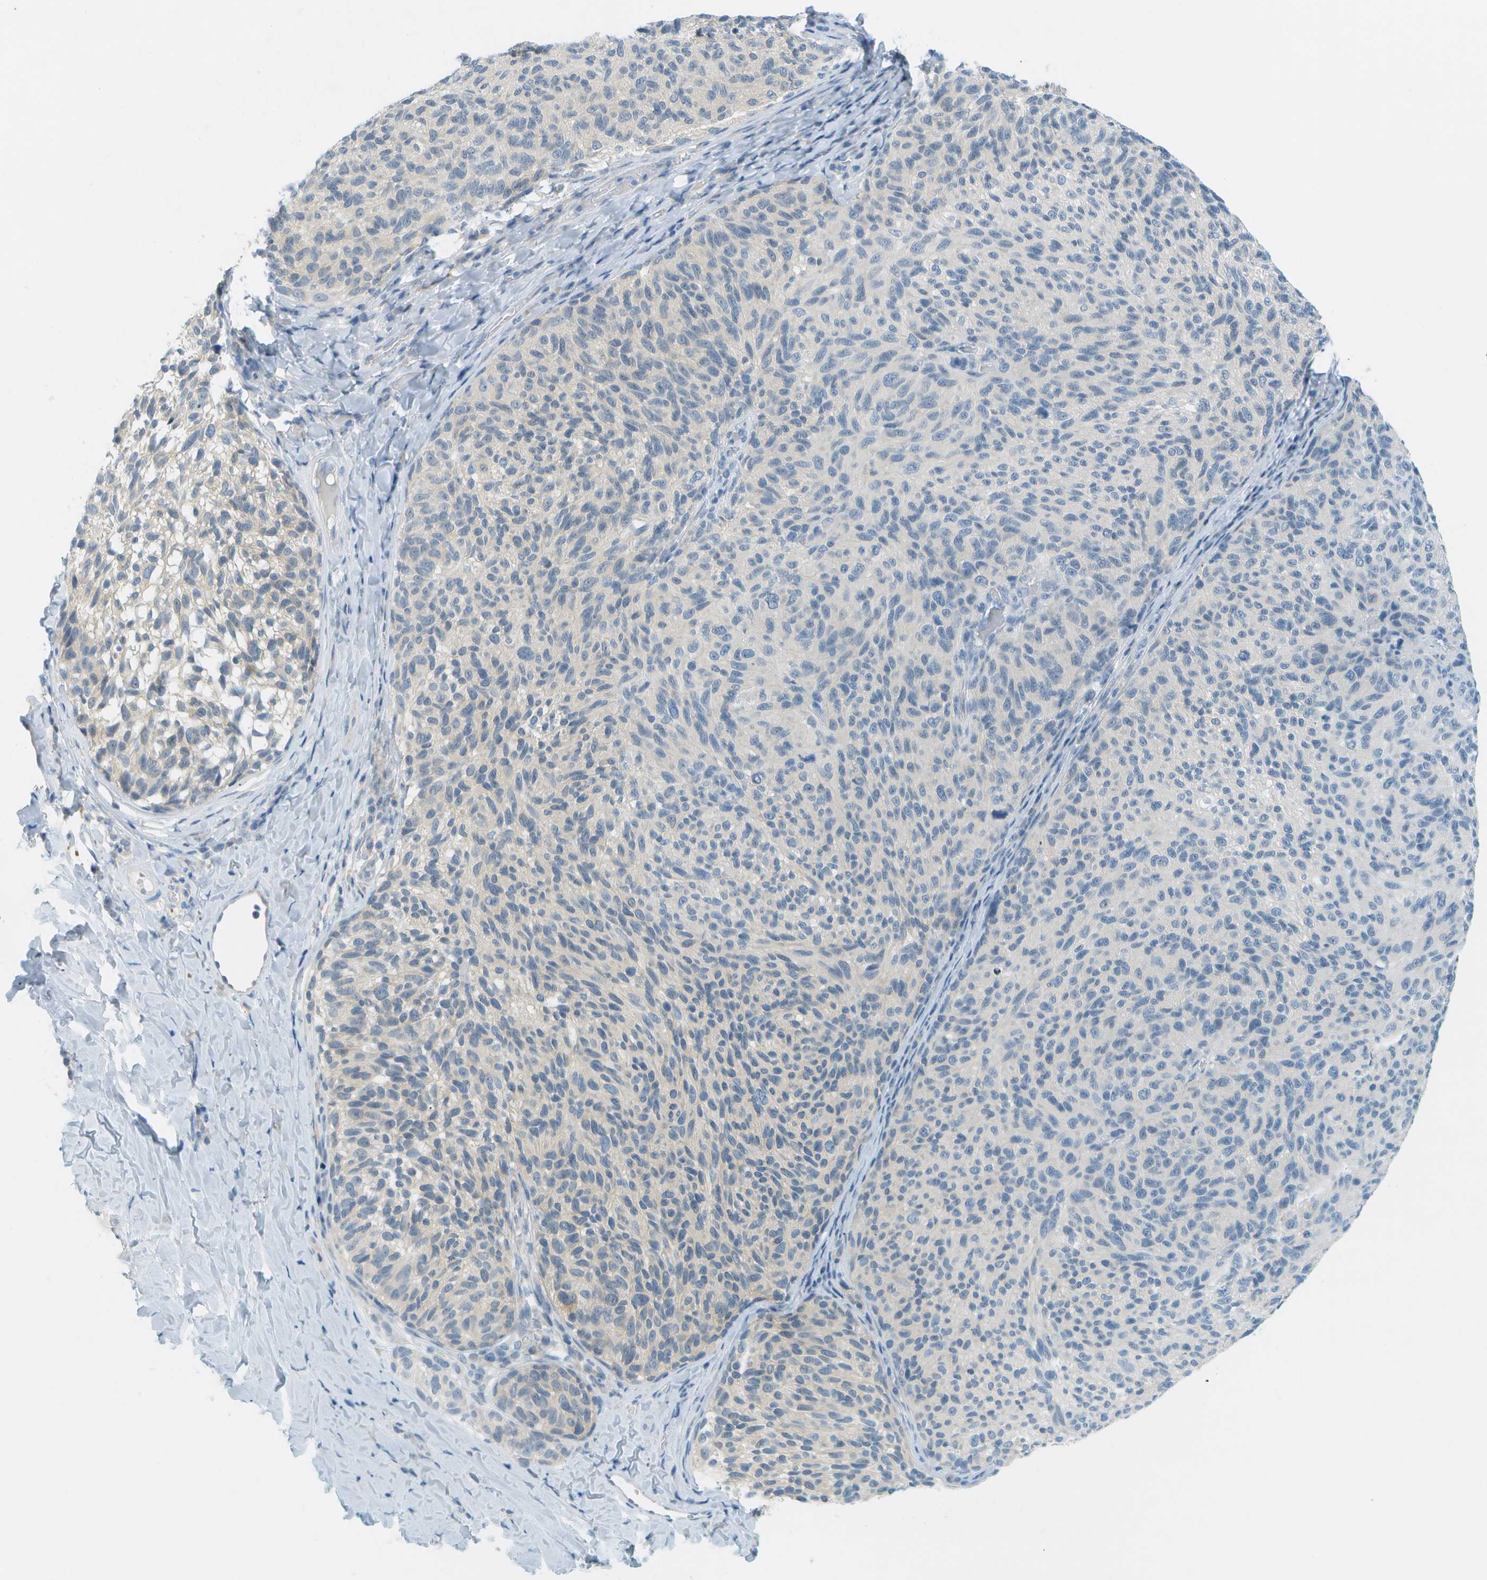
{"staining": {"intensity": "negative", "quantity": "none", "location": "none"}, "tissue": "melanoma", "cell_type": "Tumor cells", "image_type": "cancer", "snomed": [{"axis": "morphology", "description": "Malignant melanoma, NOS"}, {"axis": "topography", "description": "Skin"}], "caption": "DAB immunohistochemical staining of human malignant melanoma displays no significant expression in tumor cells. (Immunohistochemistry, brightfield microscopy, high magnification).", "gene": "SMYD5", "patient": {"sex": "female", "age": 73}}